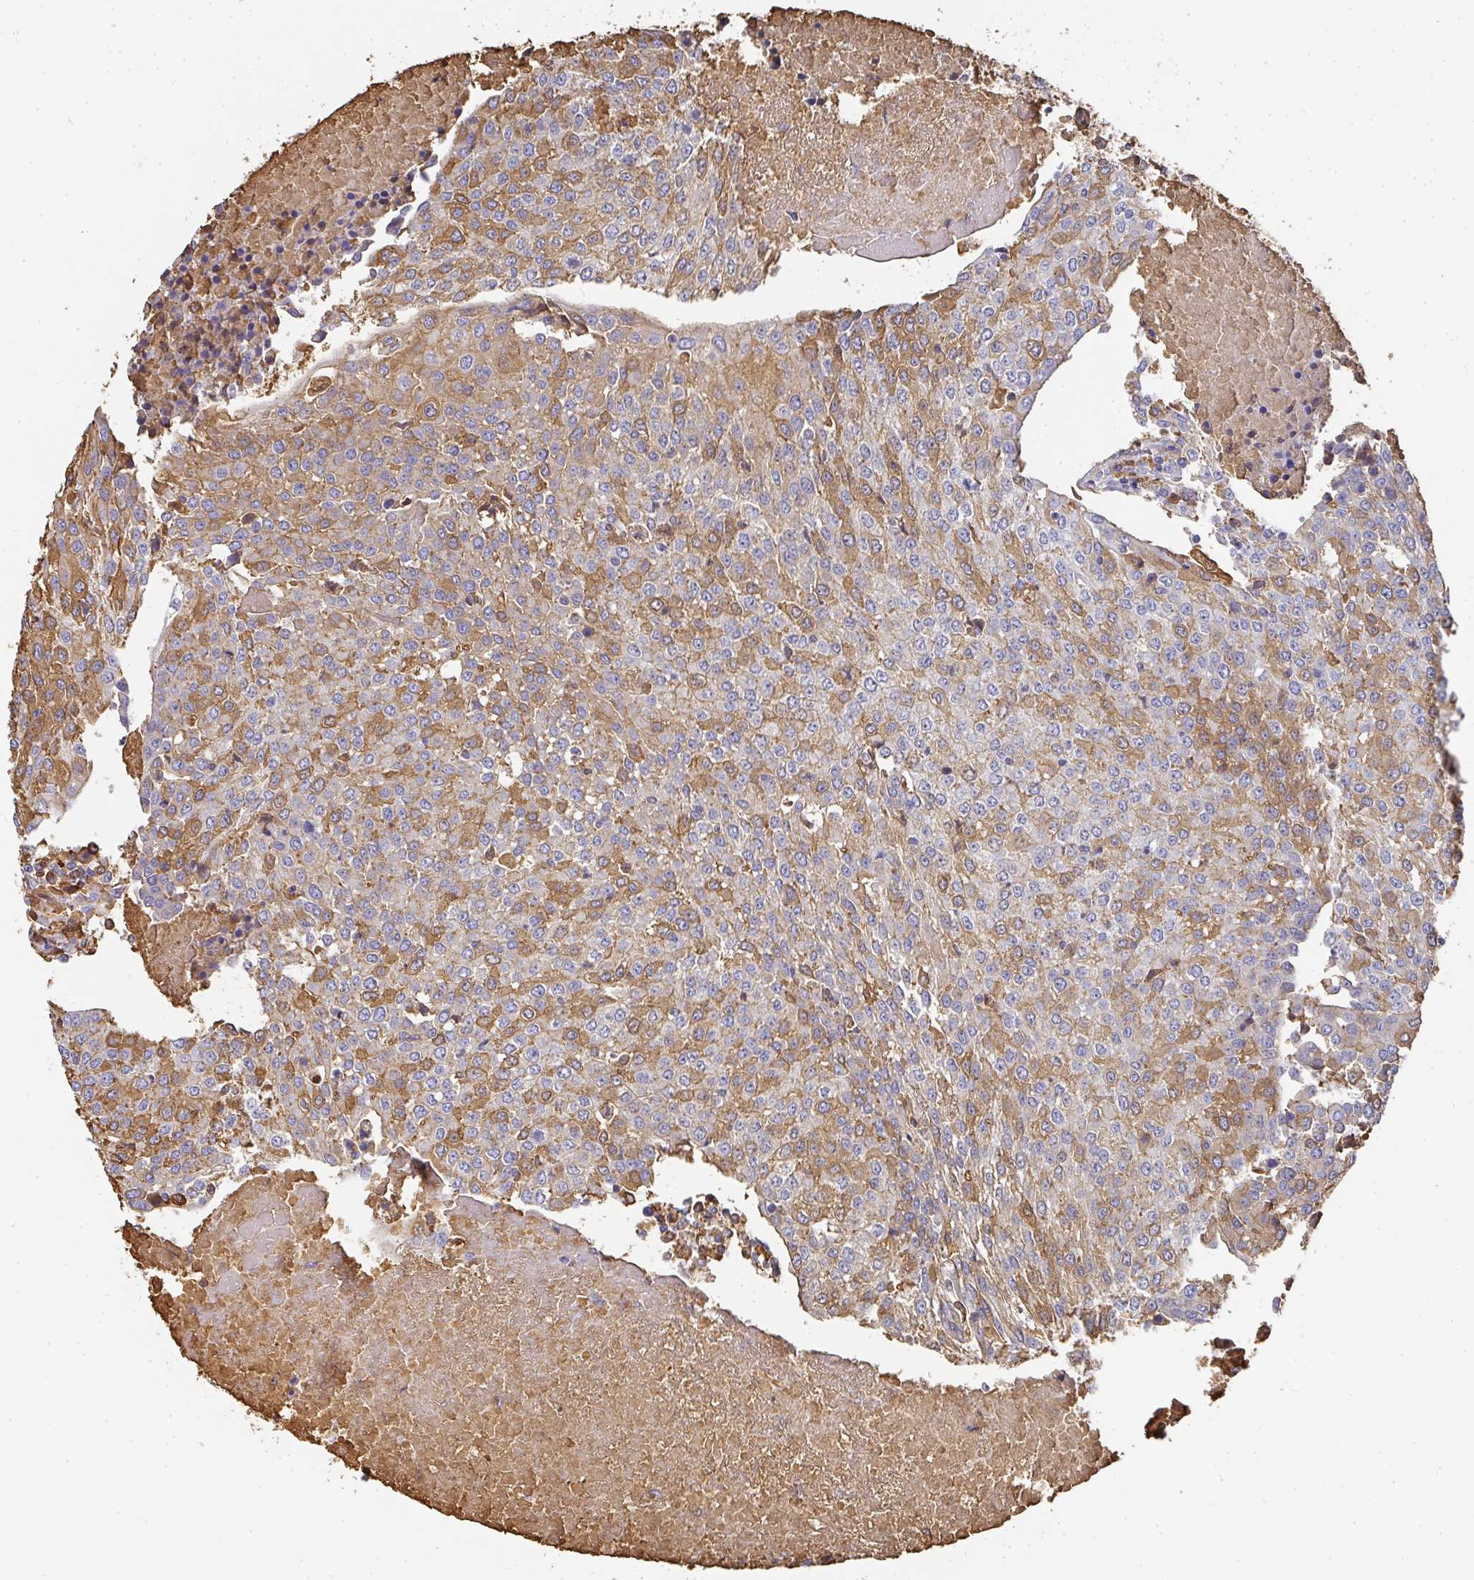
{"staining": {"intensity": "moderate", "quantity": "25%-75%", "location": "cytoplasmic/membranous"}, "tissue": "urothelial cancer", "cell_type": "Tumor cells", "image_type": "cancer", "snomed": [{"axis": "morphology", "description": "Urothelial carcinoma, High grade"}, {"axis": "topography", "description": "Urinary bladder"}], "caption": "There is medium levels of moderate cytoplasmic/membranous positivity in tumor cells of urothelial cancer, as demonstrated by immunohistochemical staining (brown color).", "gene": "ALB", "patient": {"sex": "female", "age": 85}}